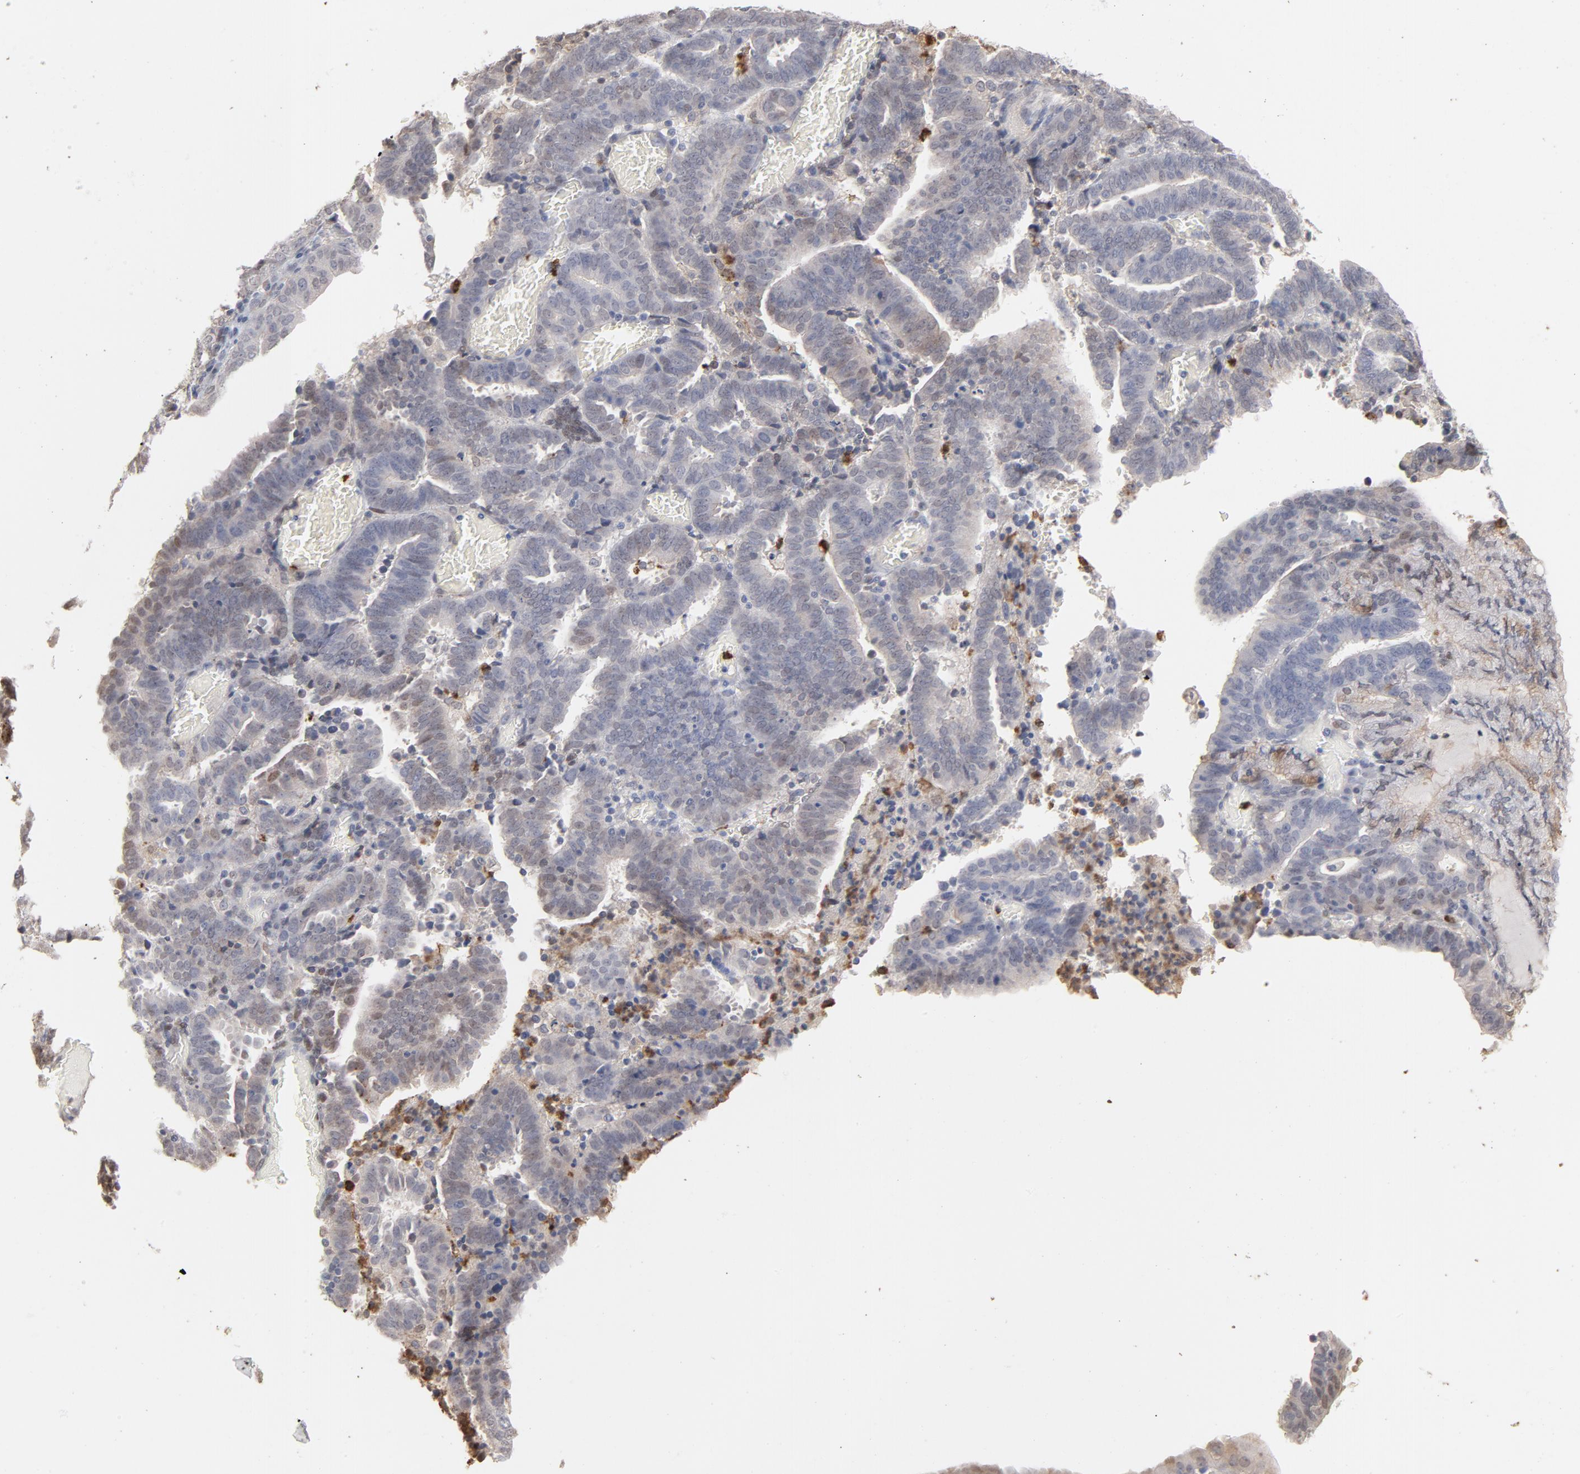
{"staining": {"intensity": "weak", "quantity": "25%-75%", "location": "cytoplasmic/membranous,nuclear"}, "tissue": "endometrial cancer", "cell_type": "Tumor cells", "image_type": "cancer", "snomed": [{"axis": "morphology", "description": "Adenocarcinoma, NOS"}, {"axis": "topography", "description": "Uterus"}], "caption": "Brown immunohistochemical staining in endometrial cancer (adenocarcinoma) exhibits weak cytoplasmic/membranous and nuclear staining in approximately 25%-75% of tumor cells. The protein of interest is stained brown, and the nuclei are stained in blue (DAB IHC with brightfield microscopy, high magnification).", "gene": "PNMA1", "patient": {"sex": "female", "age": 83}}